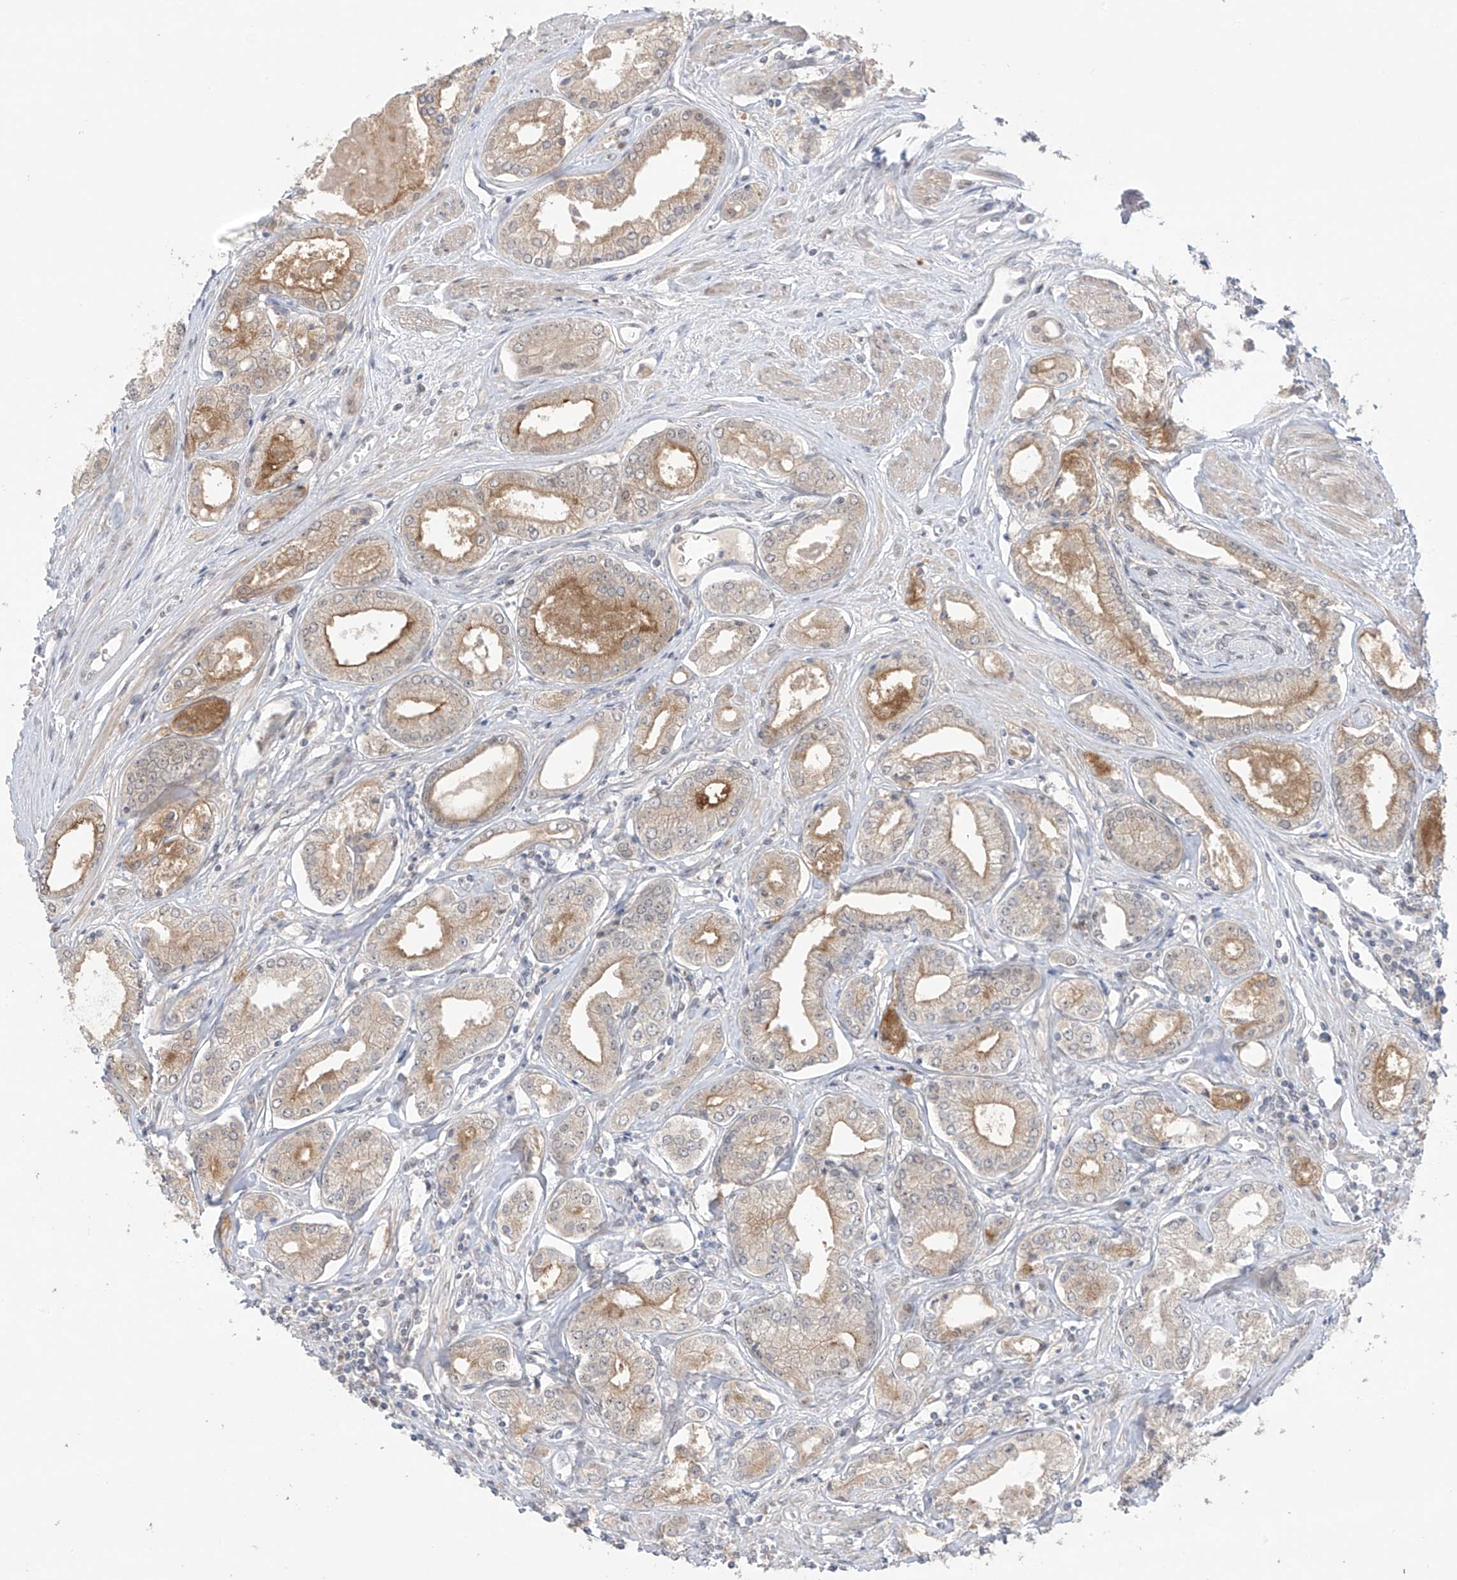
{"staining": {"intensity": "moderate", "quantity": "<25%", "location": "cytoplasmic/membranous"}, "tissue": "prostate cancer", "cell_type": "Tumor cells", "image_type": "cancer", "snomed": [{"axis": "morphology", "description": "Adenocarcinoma, Low grade"}, {"axis": "topography", "description": "Prostate"}], "caption": "About <25% of tumor cells in human prostate adenocarcinoma (low-grade) show moderate cytoplasmic/membranous protein expression as visualized by brown immunohistochemical staining.", "gene": "OGT", "patient": {"sex": "male", "age": 60}}